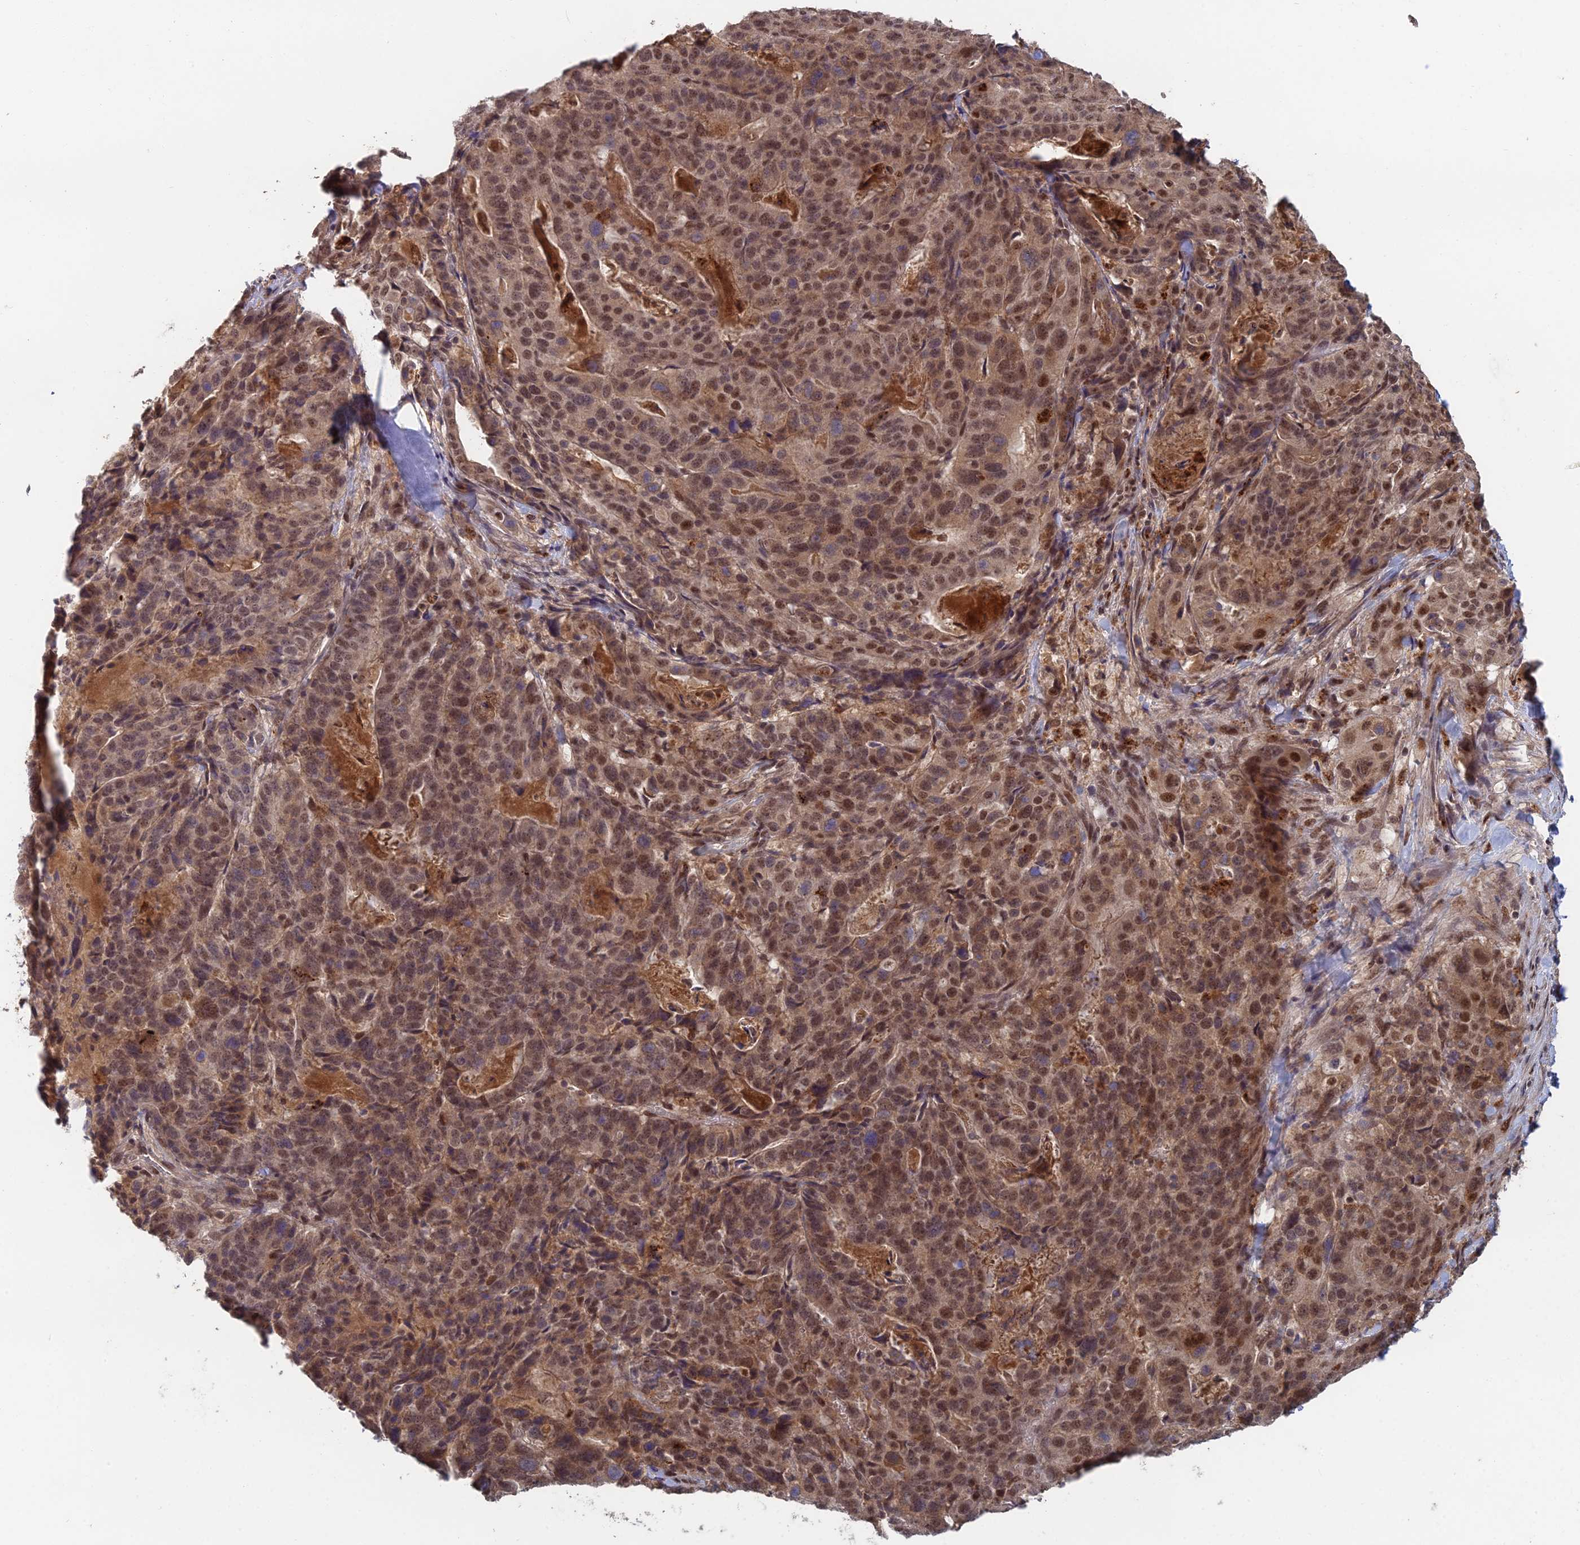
{"staining": {"intensity": "moderate", "quantity": ">75%", "location": "nuclear"}, "tissue": "stomach cancer", "cell_type": "Tumor cells", "image_type": "cancer", "snomed": [{"axis": "morphology", "description": "Adenocarcinoma, NOS"}, {"axis": "topography", "description": "Stomach"}], "caption": "This is a micrograph of immunohistochemistry (IHC) staining of stomach cancer, which shows moderate staining in the nuclear of tumor cells.", "gene": "RANBP3", "patient": {"sex": "male", "age": 48}}